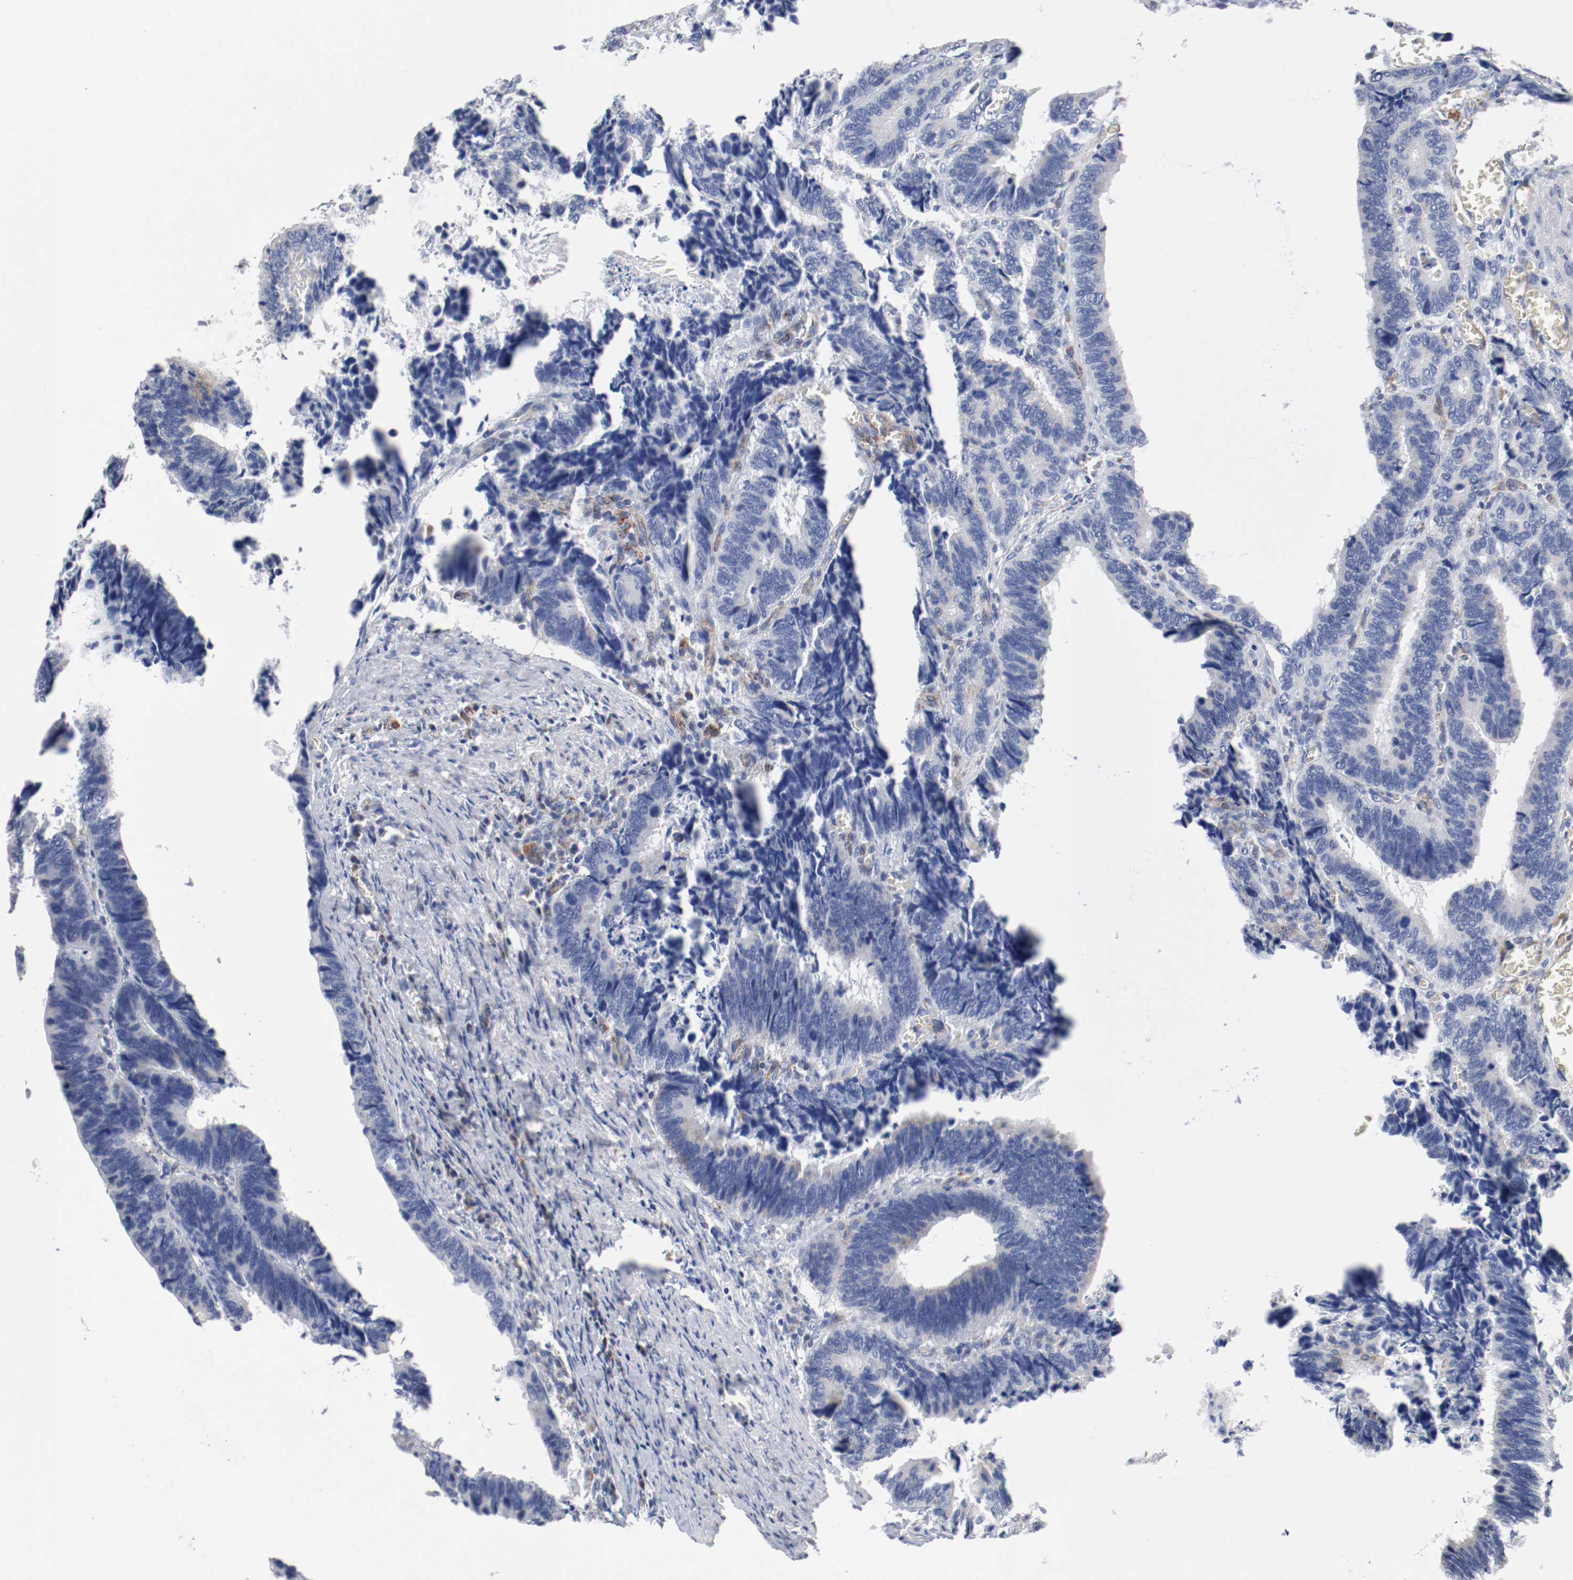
{"staining": {"intensity": "negative", "quantity": "none", "location": "none"}, "tissue": "colorectal cancer", "cell_type": "Tumor cells", "image_type": "cancer", "snomed": [{"axis": "morphology", "description": "Adenocarcinoma, NOS"}, {"axis": "topography", "description": "Colon"}], "caption": "Immunohistochemical staining of colorectal adenocarcinoma shows no significant positivity in tumor cells.", "gene": "TUBD1", "patient": {"sex": "male", "age": 72}}